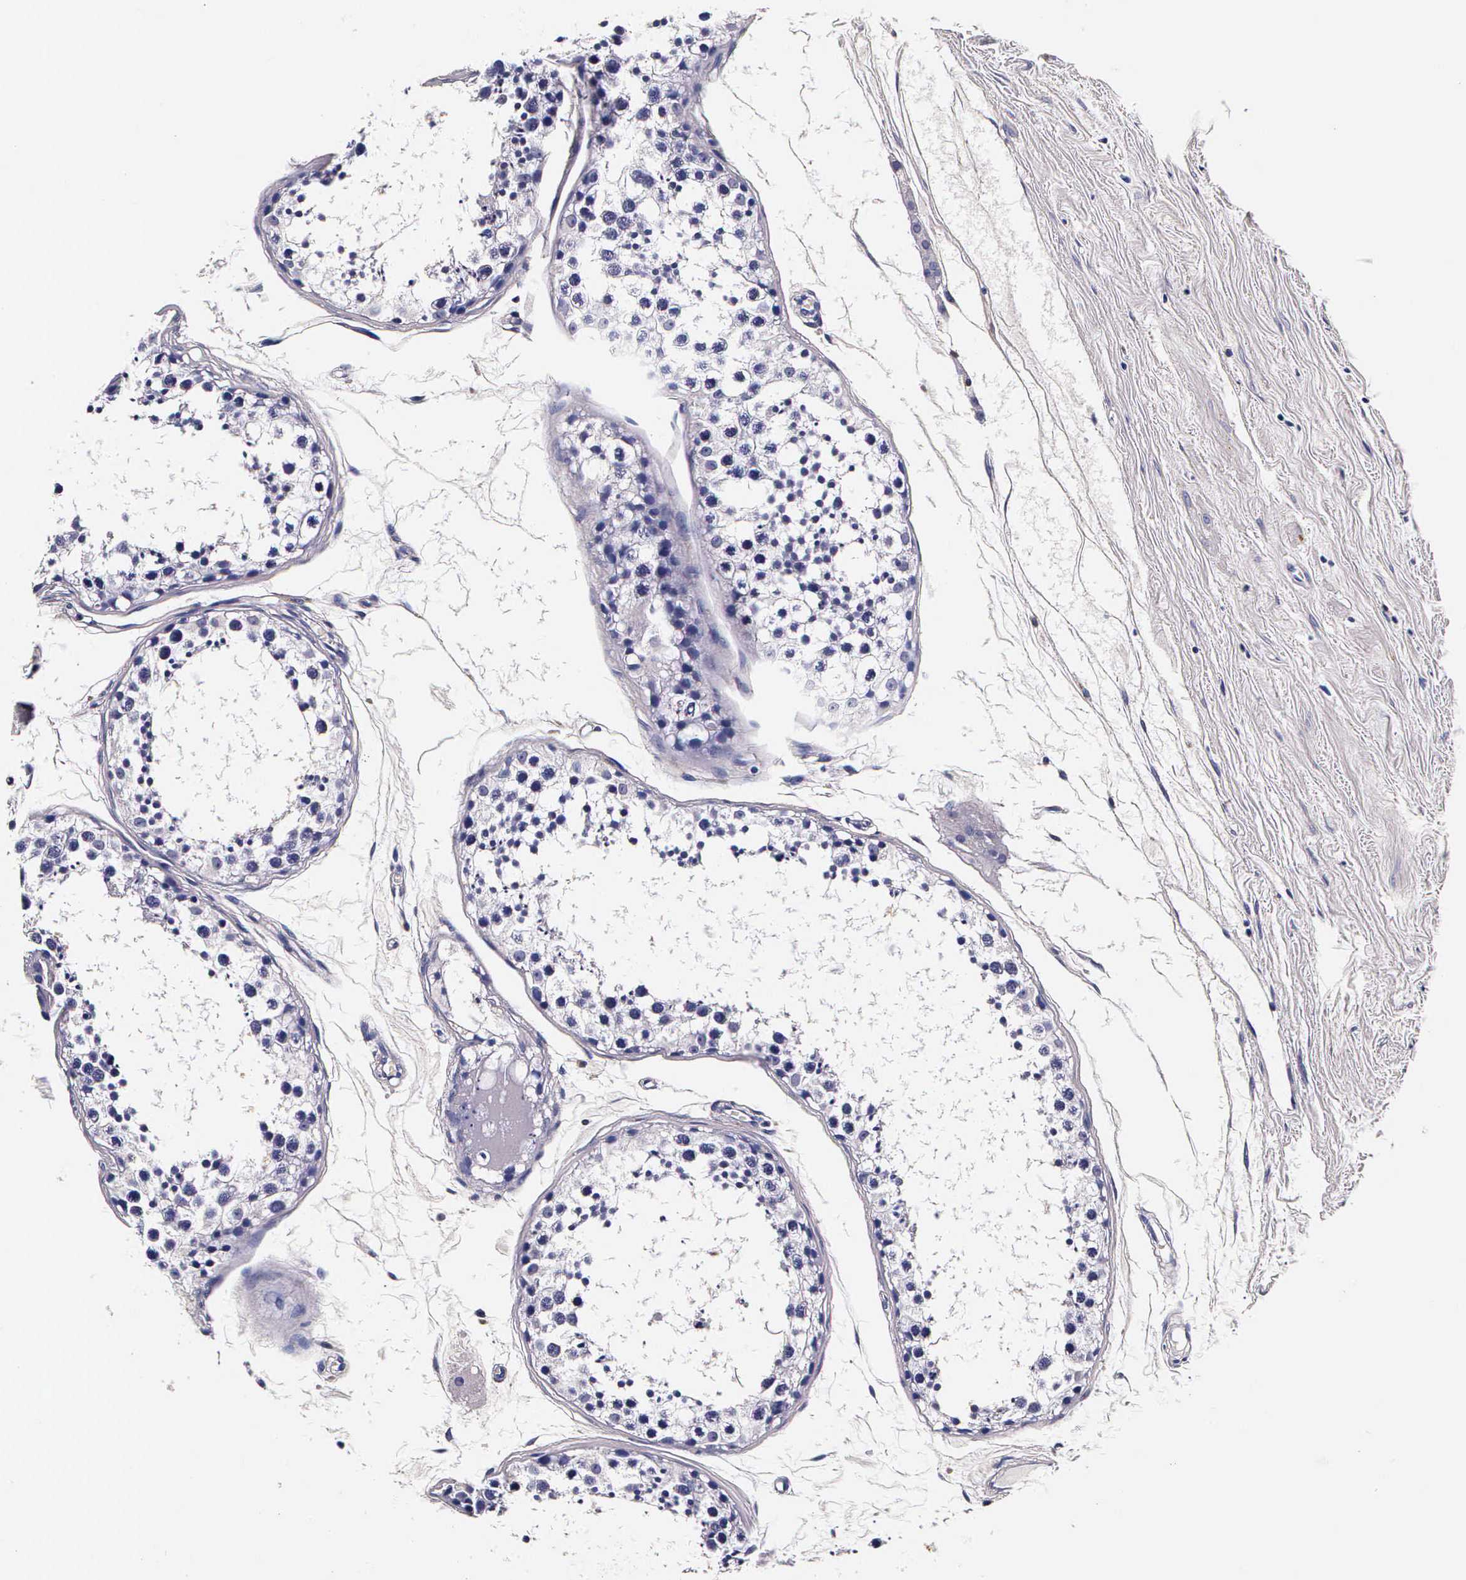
{"staining": {"intensity": "weak", "quantity": "<25%", "location": "cytoplasmic/membranous"}, "tissue": "testis", "cell_type": "Cells in seminiferous ducts", "image_type": "normal", "snomed": [{"axis": "morphology", "description": "Normal tissue, NOS"}, {"axis": "topography", "description": "Testis"}], "caption": "Cells in seminiferous ducts are negative for protein expression in normal human testis. (Stains: DAB (3,3'-diaminobenzidine) immunohistochemistry with hematoxylin counter stain, Microscopy: brightfield microscopy at high magnification).", "gene": "CTSB", "patient": {"sex": "male", "age": 57}}